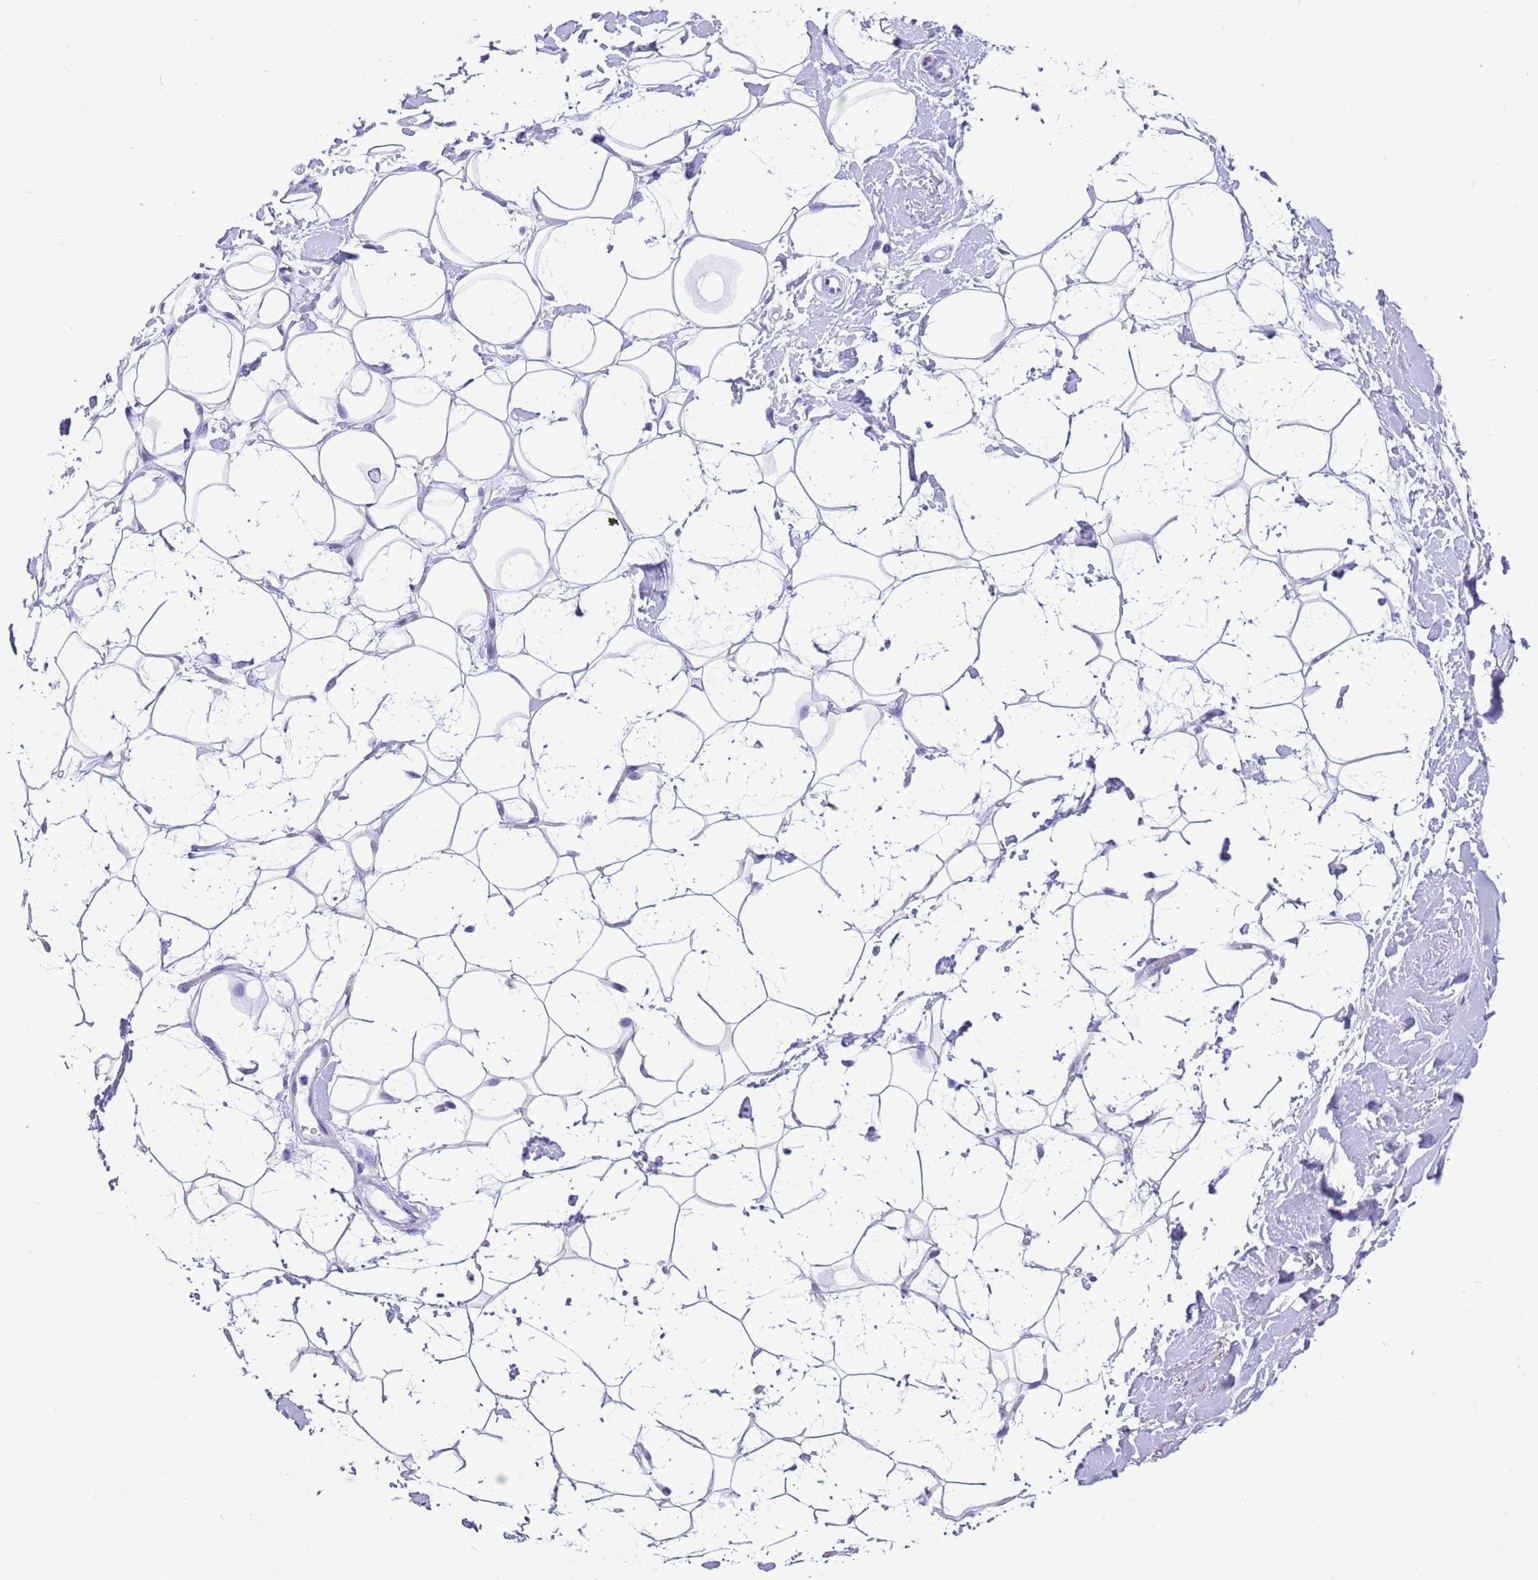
{"staining": {"intensity": "negative", "quantity": "none", "location": "none"}, "tissue": "adipose tissue", "cell_type": "Adipocytes", "image_type": "normal", "snomed": [{"axis": "morphology", "description": "Normal tissue, NOS"}, {"axis": "topography", "description": "Breast"}], "caption": "An image of adipose tissue stained for a protein demonstrates no brown staining in adipocytes. The staining is performed using DAB brown chromogen with nuclei counter-stained in using hematoxylin.", "gene": "TMEM185A", "patient": {"sex": "female", "age": 26}}